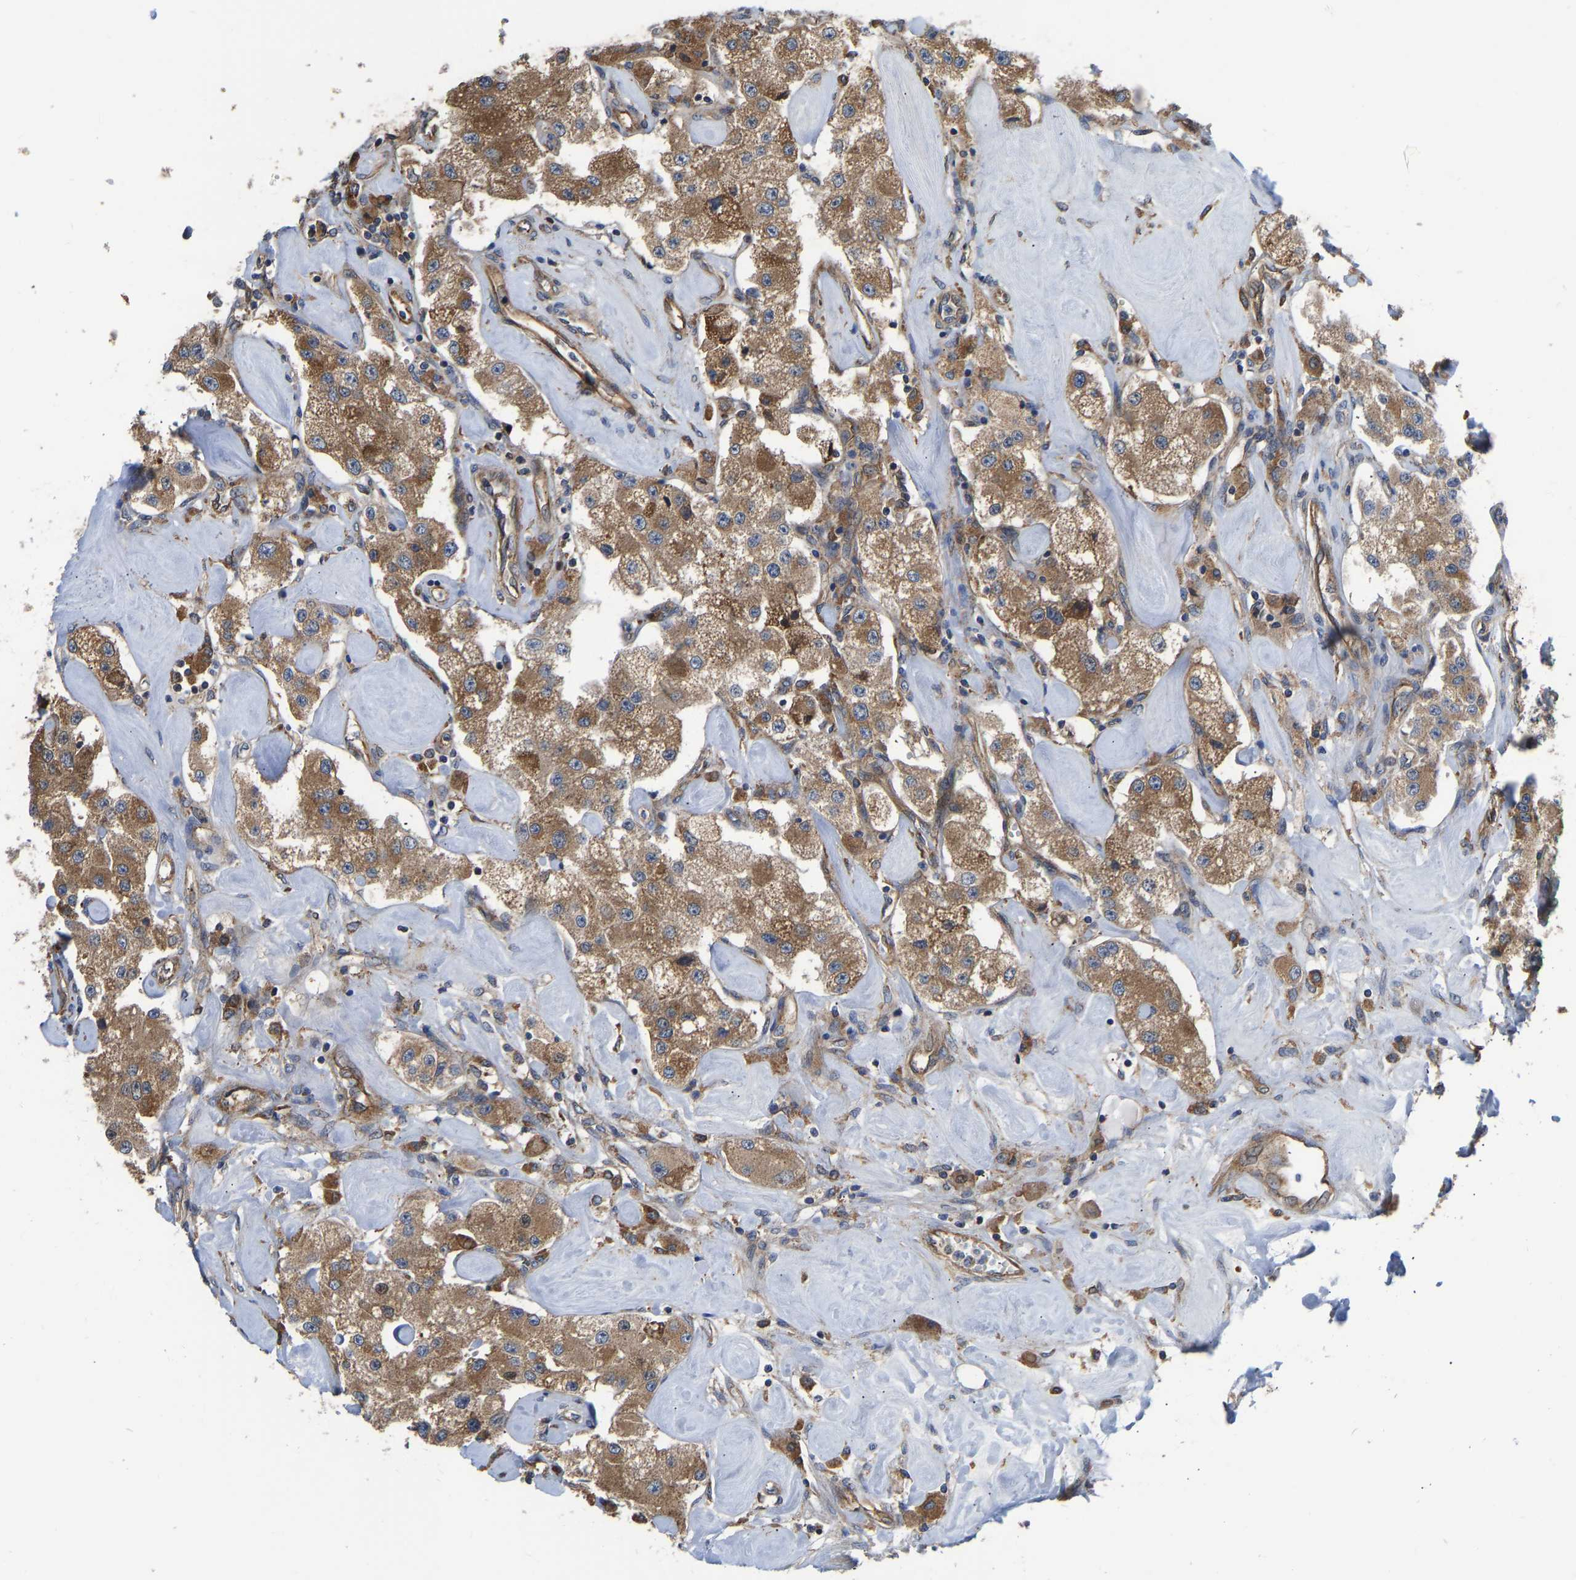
{"staining": {"intensity": "moderate", "quantity": ">75%", "location": "cytoplasmic/membranous"}, "tissue": "carcinoid", "cell_type": "Tumor cells", "image_type": "cancer", "snomed": [{"axis": "morphology", "description": "Carcinoid, malignant, NOS"}, {"axis": "topography", "description": "Pancreas"}], "caption": "Immunohistochemistry (IHC) micrograph of carcinoid stained for a protein (brown), which shows medium levels of moderate cytoplasmic/membranous expression in about >75% of tumor cells.", "gene": "FLNB", "patient": {"sex": "male", "age": 41}}